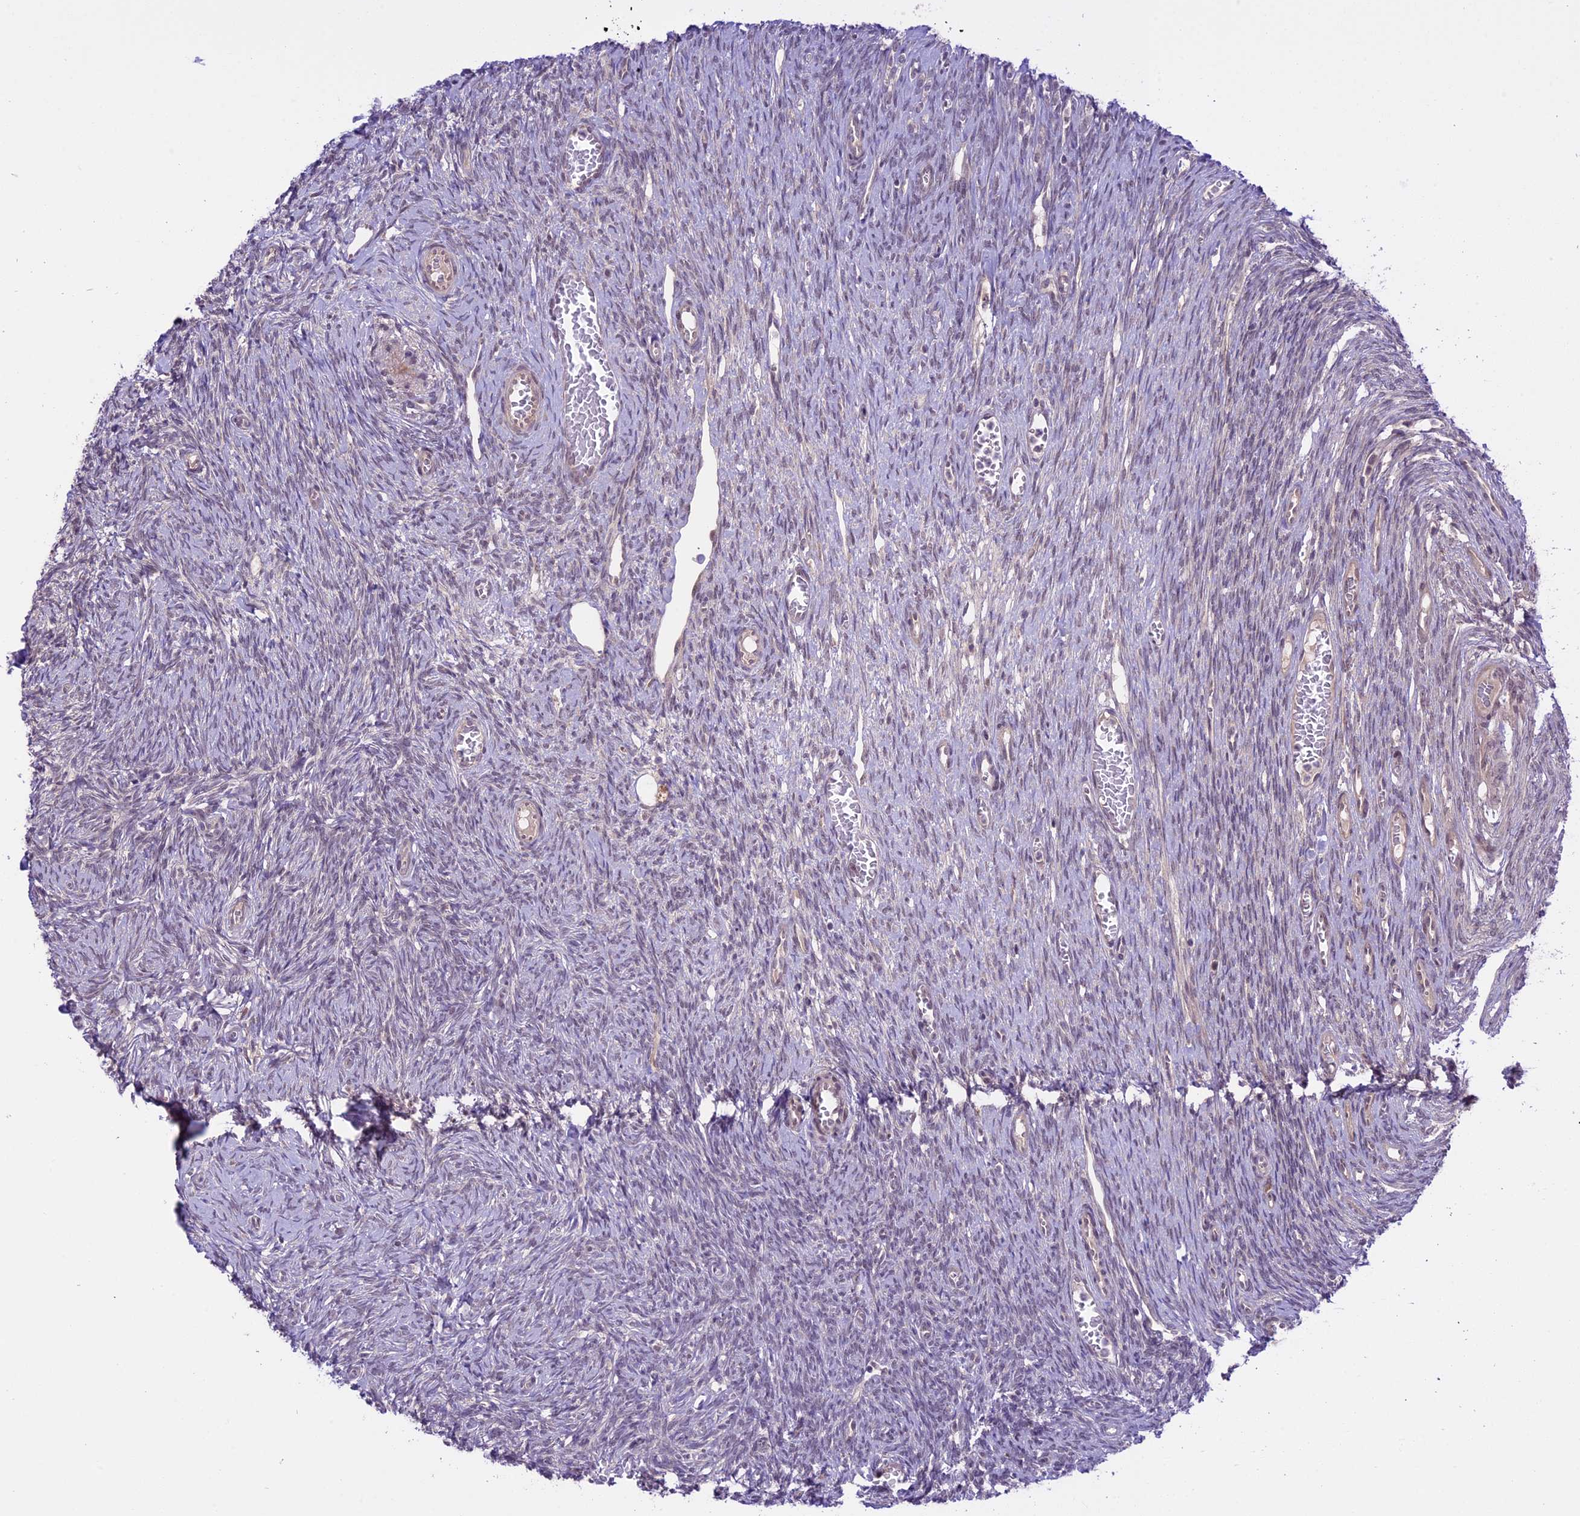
{"staining": {"intensity": "weak", "quantity": "<25%", "location": "cytoplasmic/membranous"}, "tissue": "ovary", "cell_type": "Ovarian stroma cells", "image_type": "normal", "snomed": [{"axis": "morphology", "description": "Normal tissue, NOS"}, {"axis": "topography", "description": "Ovary"}], "caption": "The IHC micrograph has no significant expression in ovarian stroma cells of ovary.", "gene": "SPRED1", "patient": {"sex": "female", "age": 44}}